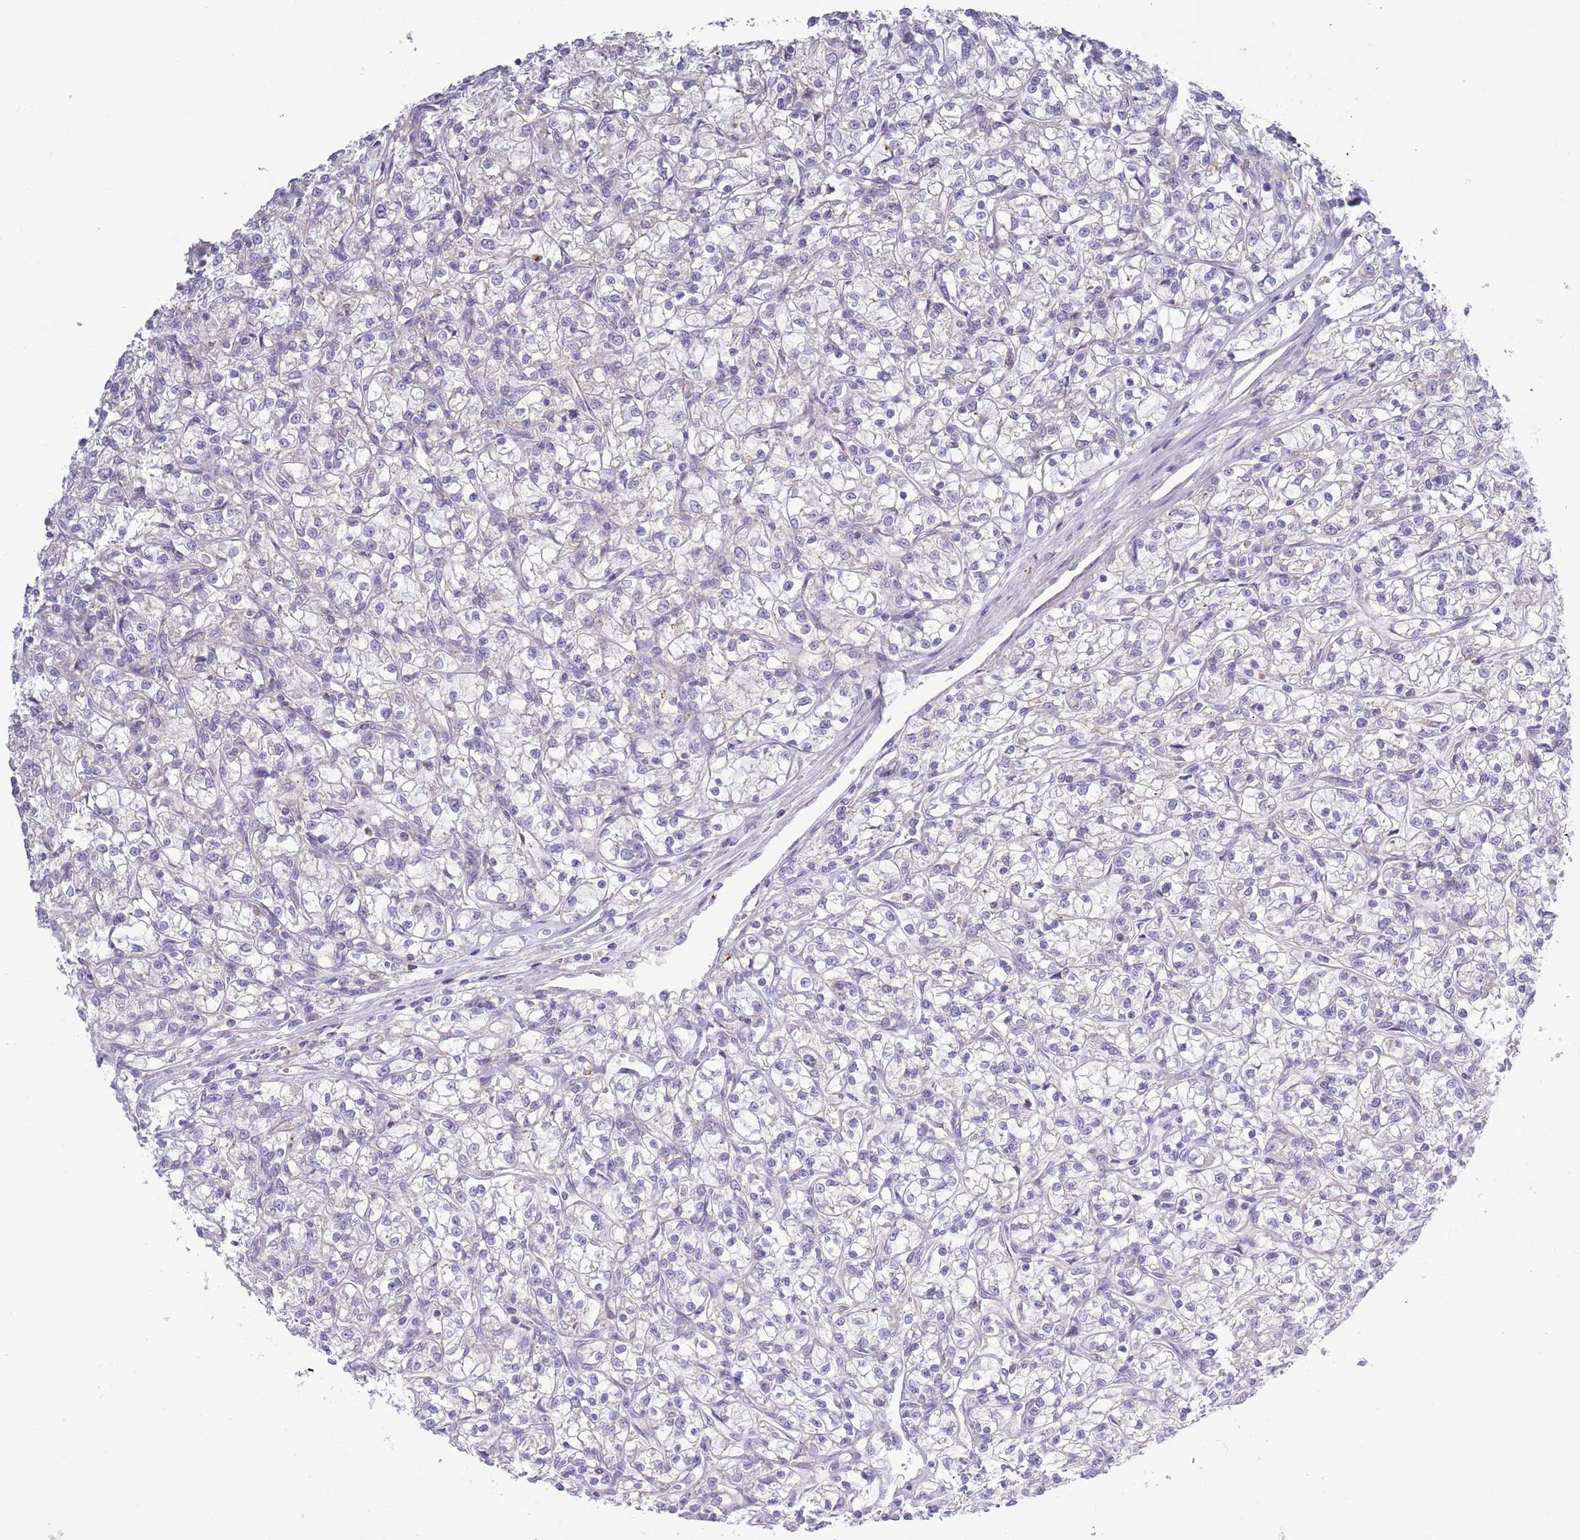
{"staining": {"intensity": "negative", "quantity": "none", "location": "none"}, "tissue": "renal cancer", "cell_type": "Tumor cells", "image_type": "cancer", "snomed": [{"axis": "morphology", "description": "Adenocarcinoma, NOS"}, {"axis": "topography", "description": "Kidney"}], "caption": "Tumor cells are negative for protein expression in human adenocarcinoma (renal).", "gene": "ACSBG1", "patient": {"sex": "female", "age": 59}}